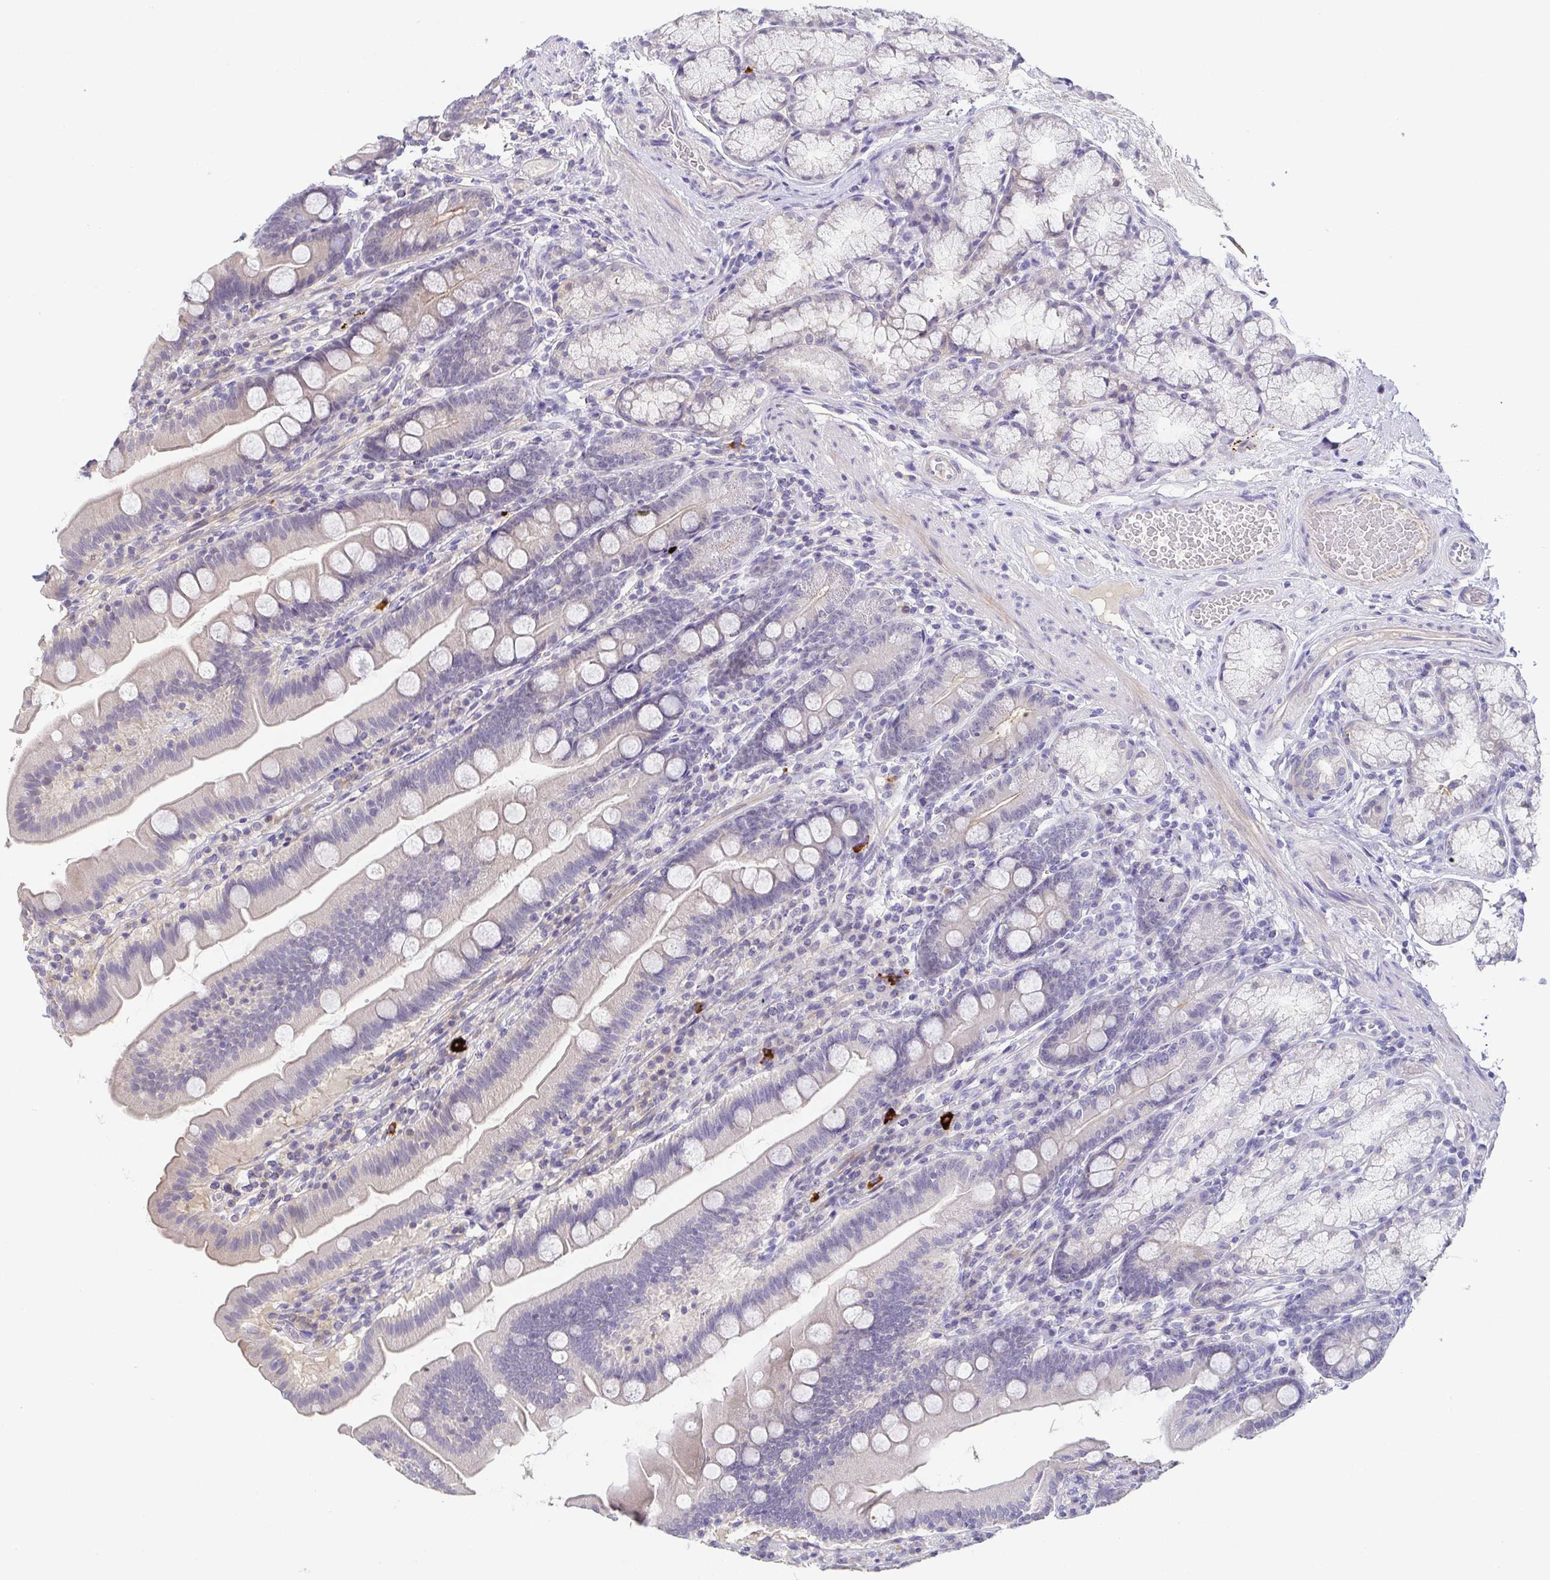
{"staining": {"intensity": "negative", "quantity": "none", "location": "none"}, "tissue": "duodenum", "cell_type": "Glandular cells", "image_type": "normal", "snomed": [{"axis": "morphology", "description": "Normal tissue, NOS"}, {"axis": "topography", "description": "Duodenum"}], "caption": "Histopathology image shows no protein positivity in glandular cells of unremarkable duodenum.", "gene": "RNASE7", "patient": {"sex": "female", "age": 67}}